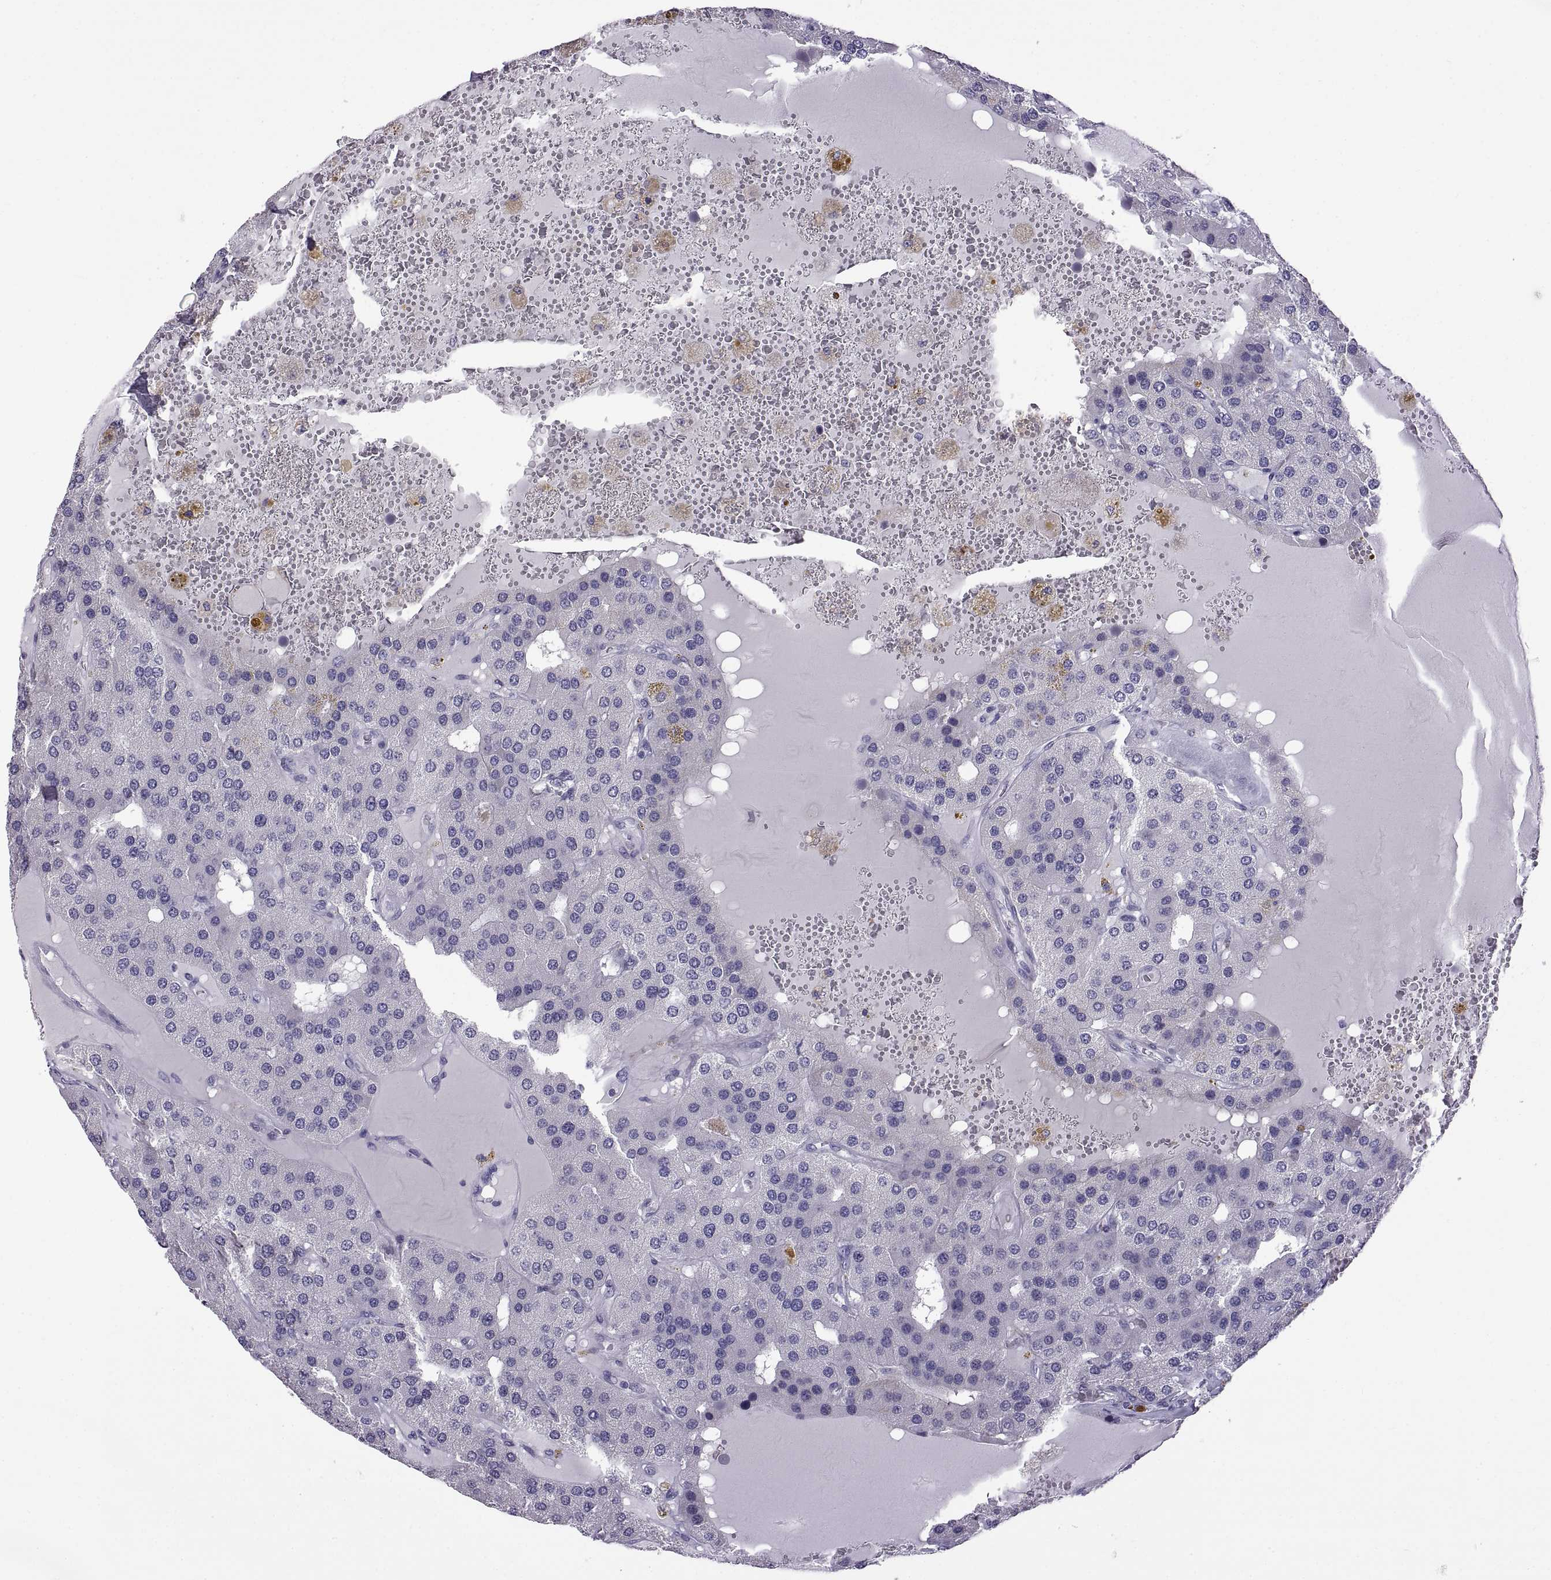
{"staining": {"intensity": "negative", "quantity": "none", "location": "none"}, "tissue": "parathyroid gland", "cell_type": "Glandular cells", "image_type": "normal", "snomed": [{"axis": "morphology", "description": "Normal tissue, NOS"}, {"axis": "morphology", "description": "Adenoma, NOS"}, {"axis": "topography", "description": "Parathyroid gland"}], "caption": "Immunohistochemistry (IHC) histopathology image of normal parathyroid gland: human parathyroid gland stained with DAB (3,3'-diaminobenzidine) displays no significant protein staining in glandular cells.", "gene": "MAGEB18", "patient": {"sex": "female", "age": 86}}